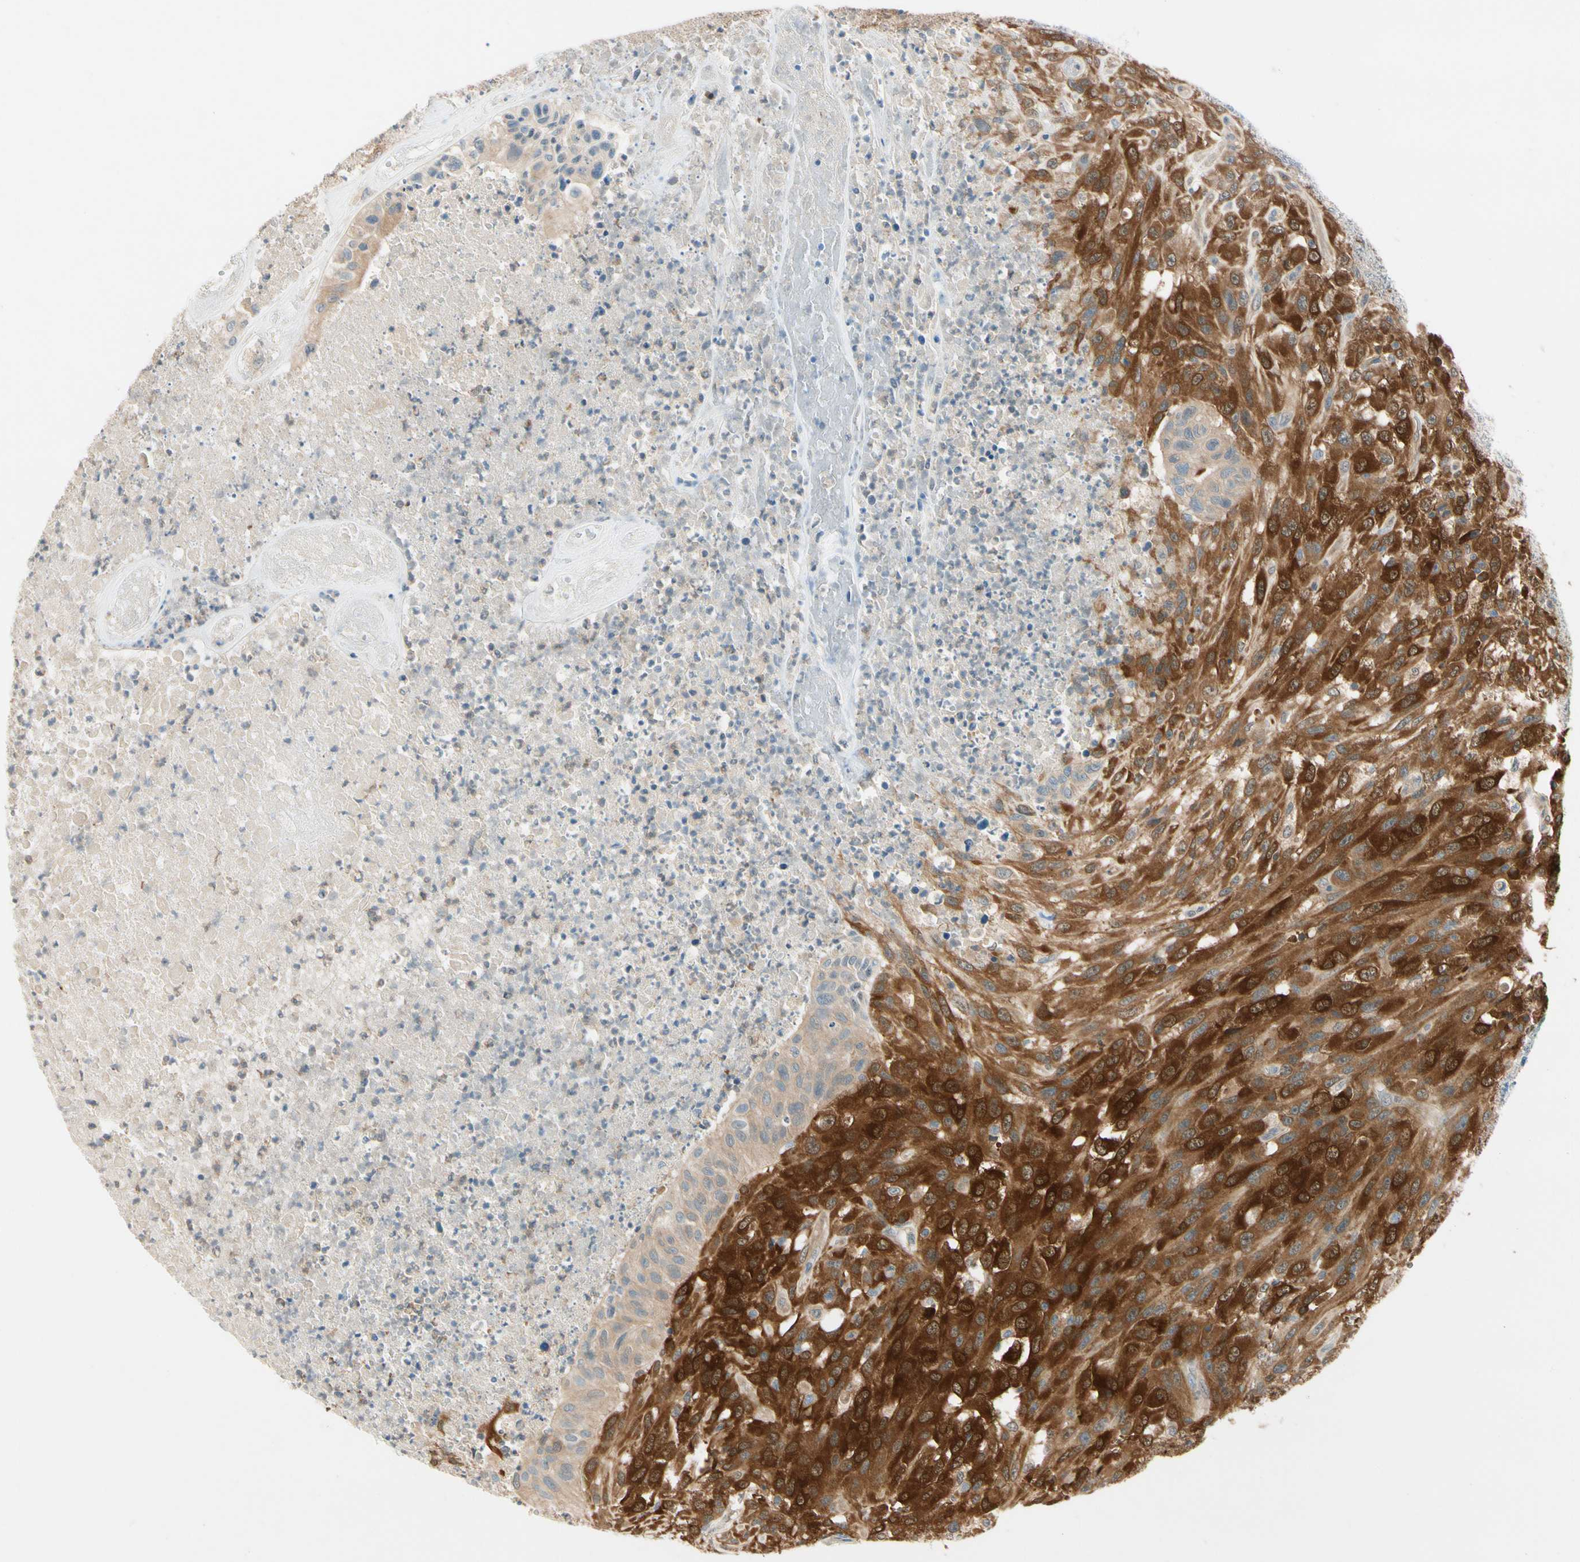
{"staining": {"intensity": "strong", "quantity": ">75%", "location": "cytoplasmic/membranous"}, "tissue": "urothelial cancer", "cell_type": "Tumor cells", "image_type": "cancer", "snomed": [{"axis": "morphology", "description": "Urothelial carcinoma, High grade"}, {"axis": "topography", "description": "Urinary bladder"}], "caption": "Urothelial cancer stained with a protein marker reveals strong staining in tumor cells.", "gene": "WIPI1", "patient": {"sex": "male", "age": 66}}